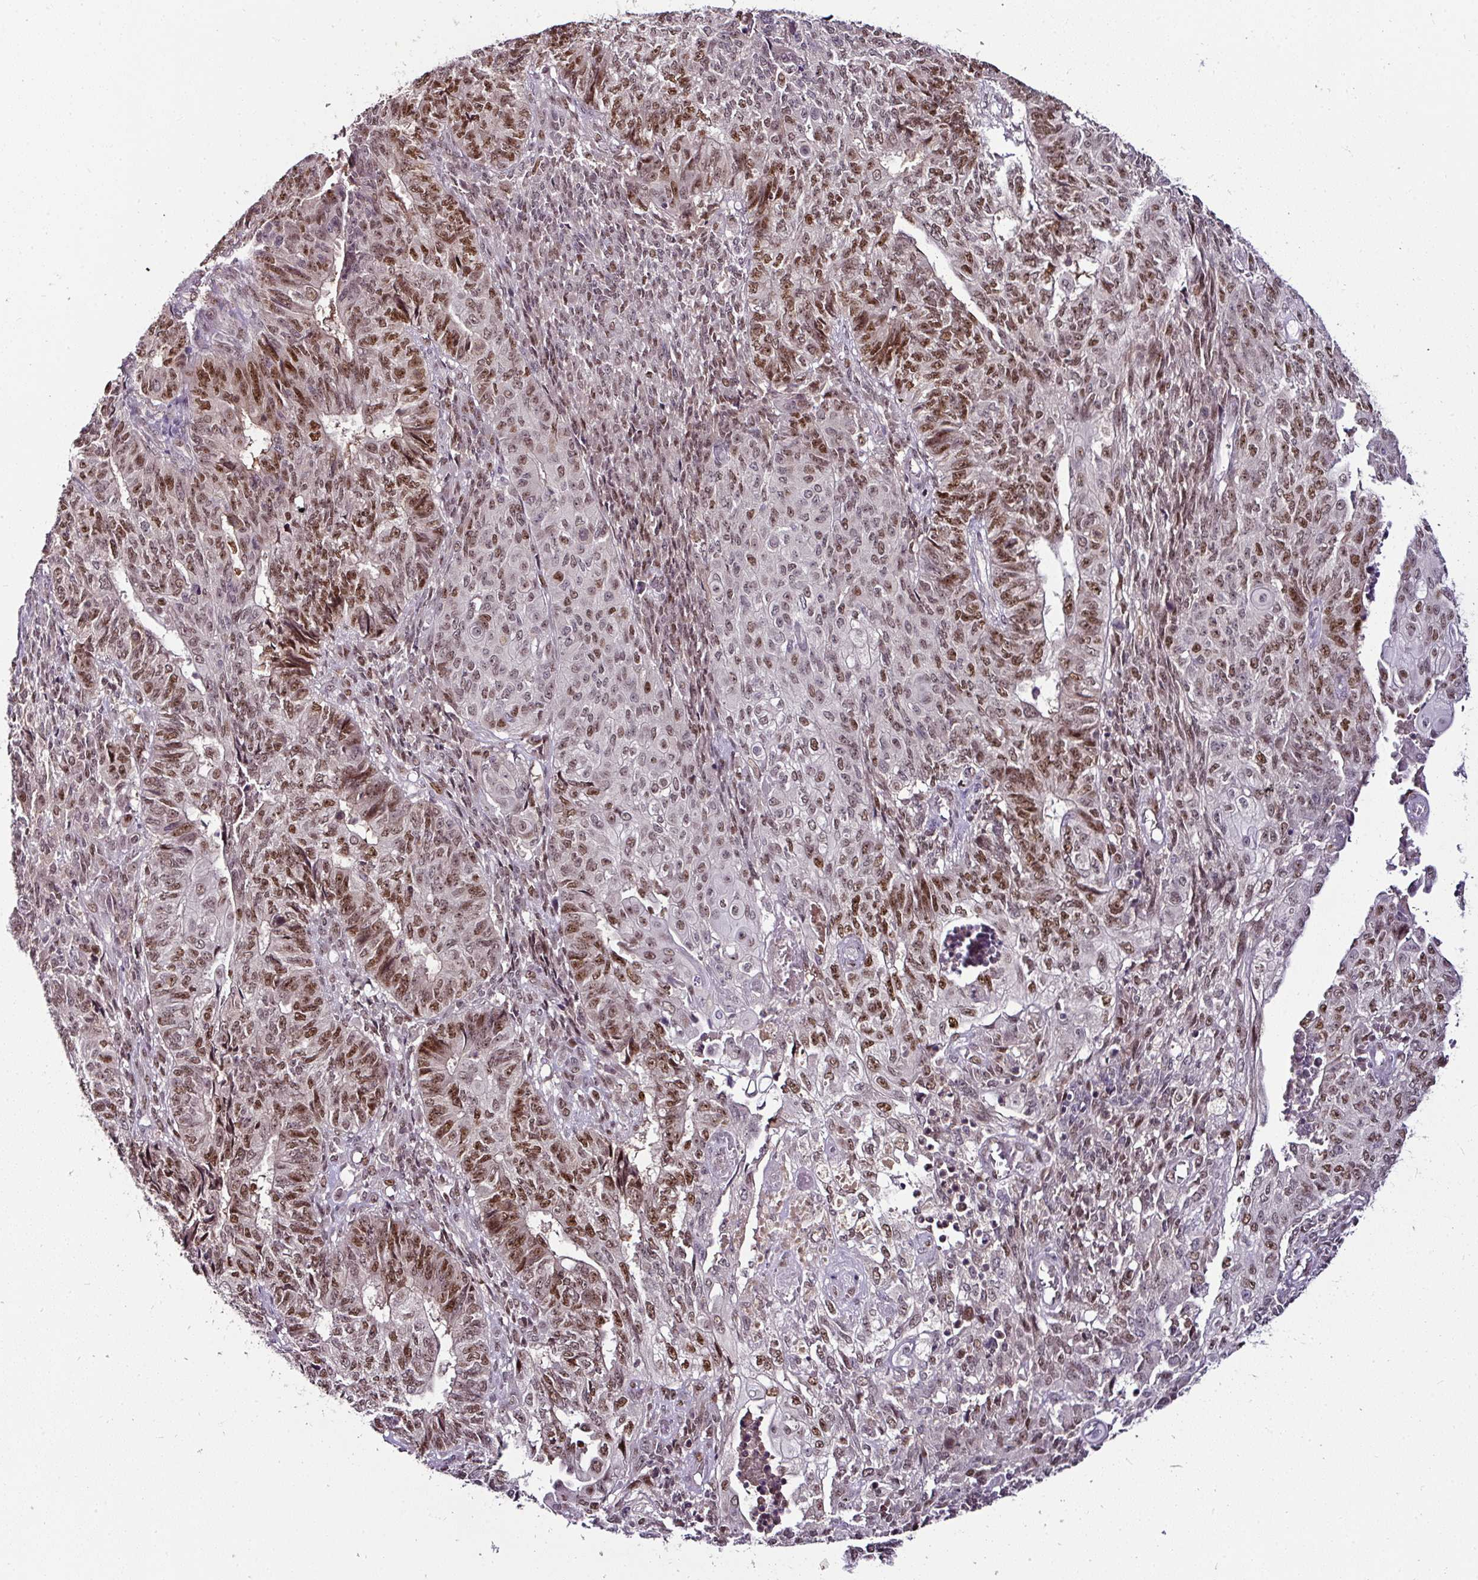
{"staining": {"intensity": "moderate", "quantity": ">75%", "location": "nuclear"}, "tissue": "endometrial cancer", "cell_type": "Tumor cells", "image_type": "cancer", "snomed": [{"axis": "morphology", "description": "Adenocarcinoma, NOS"}, {"axis": "topography", "description": "Endometrium"}], "caption": "A brown stain highlights moderate nuclear expression of a protein in adenocarcinoma (endometrial) tumor cells.", "gene": "KLF16", "patient": {"sex": "female", "age": 32}}